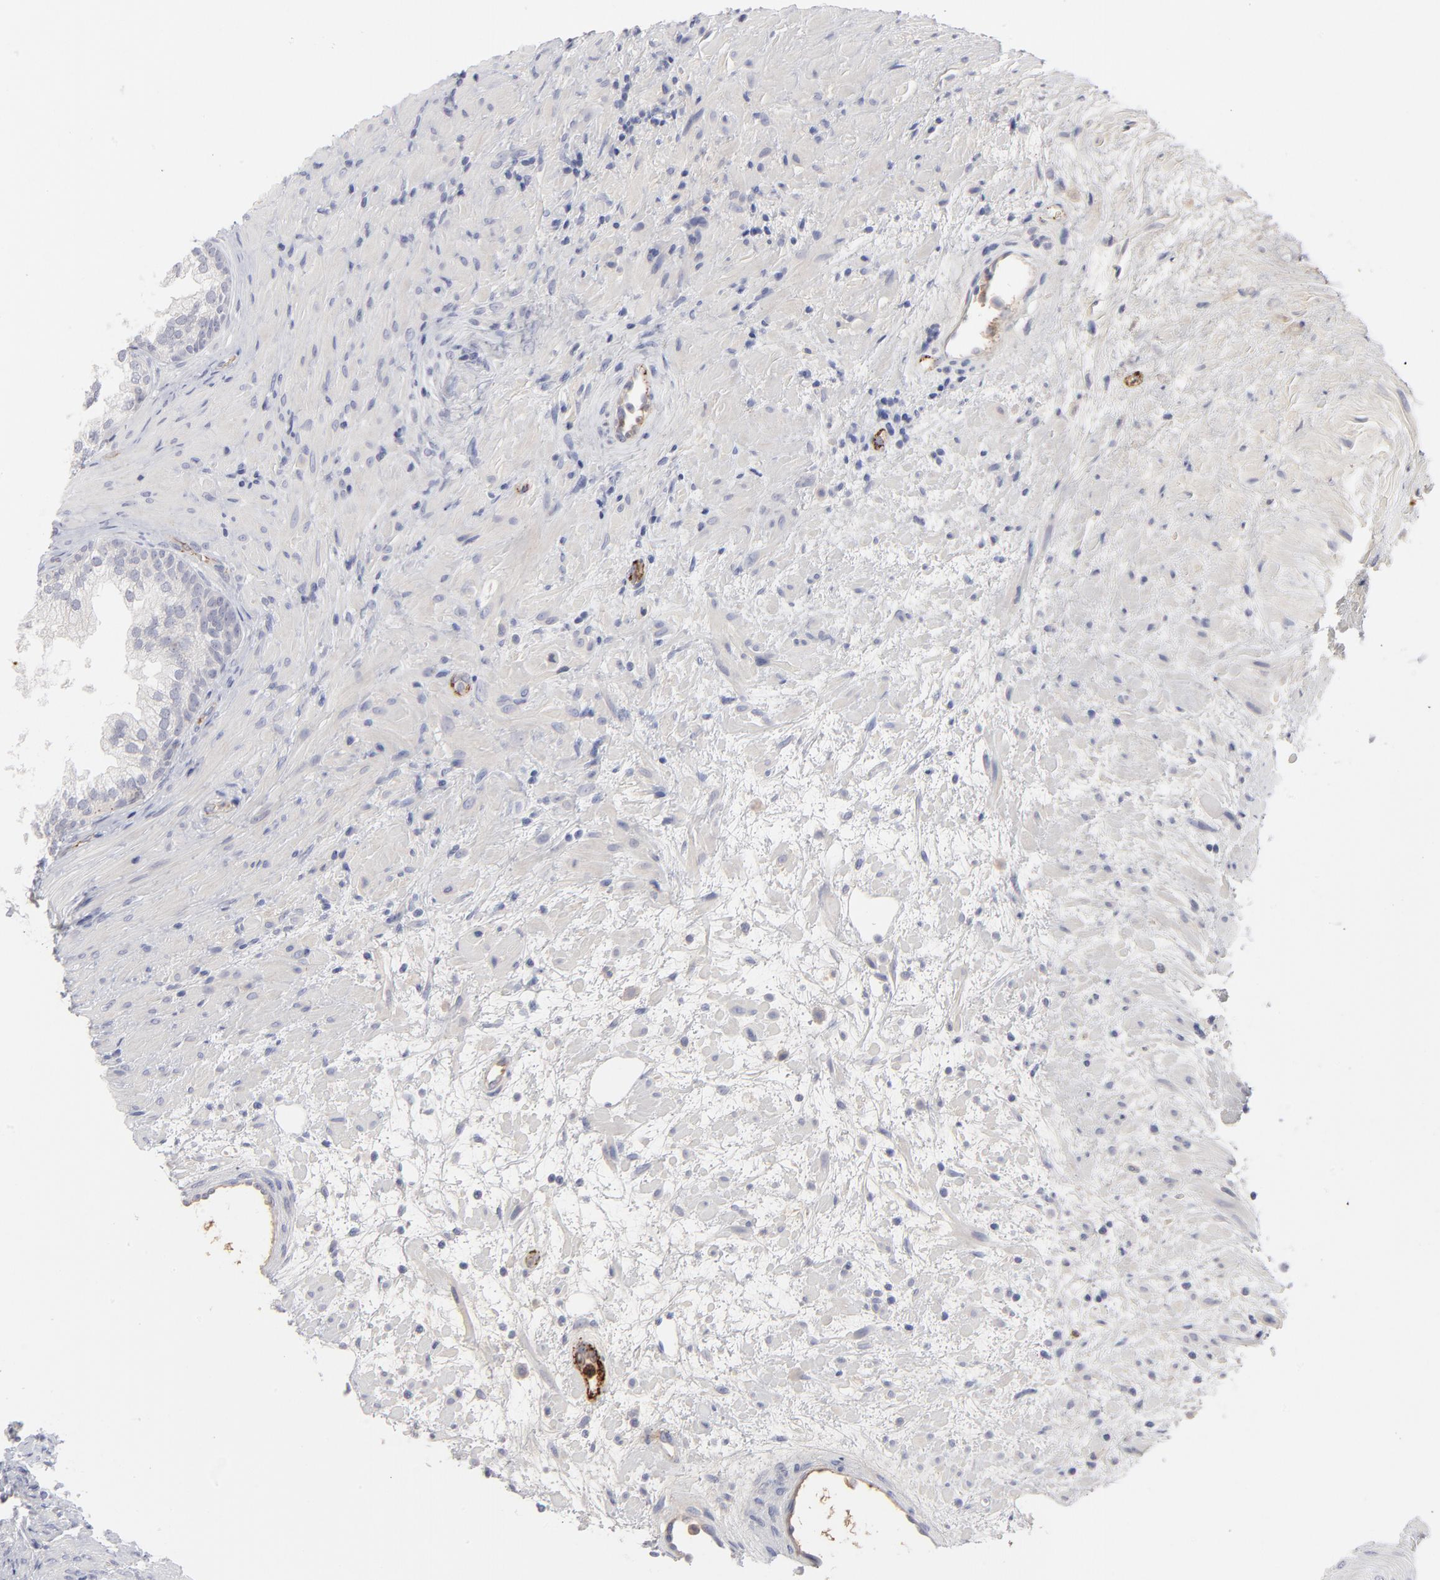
{"staining": {"intensity": "negative", "quantity": "none", "location": "none"}, "tissue": "prostate", "cell_type": "Glandular cells", "image_type": "normal", "snomed": [{"axis": "morphology", "description": "Normal tissue, NOS"}, {"axis": "topography", "description": "Prostate"}], "caption": "Image shows no significant protein staining in glandular cells of unremarkable prostate. (DAB immunohistochemistry (IHC), high magnification).", "gene": "CCR3", "patient": {"sex": "male", "age": 76}}